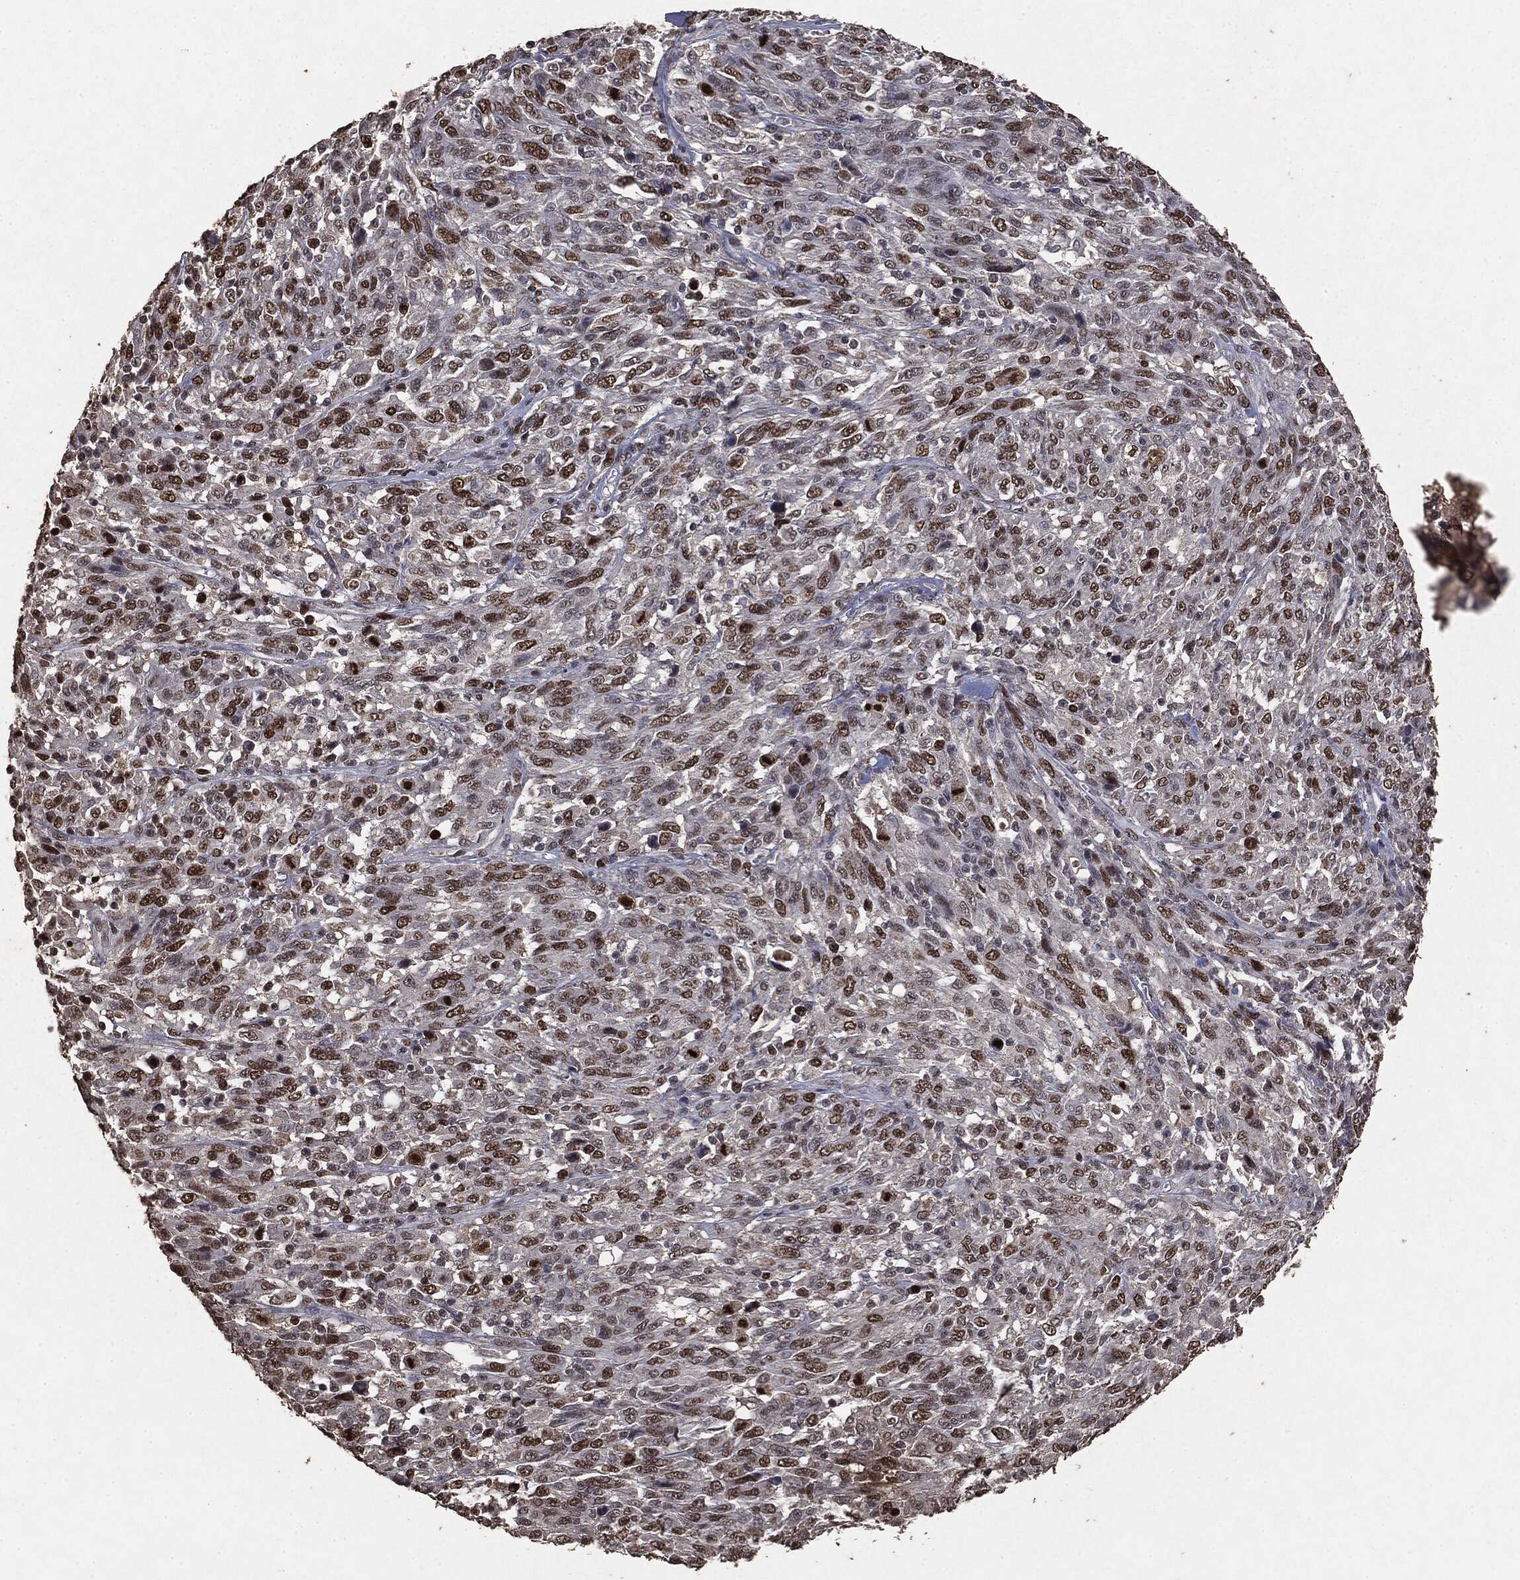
{"staining": {"intensity": "moderate", "quantity": "25%-75%", "location": "nuclear"}, "tissue": "melanoma", "cell_type": "Tumor cells", "image_type": "cancer", "snomed": [{"axis": "morphology", "description": "Malignant melanoma, NOS"}, {"axis": "topography", "description": "Skin"}], "caption": "Tumor cells demonstrate medium levels of moderate nuclear expression in approximately 25%-75% of cells in human melanoma. The protein is shown in brown color, while the nuclei are stained blue.", "gene": "RAD18", "patient": {"sex": "female", "age": 91}}